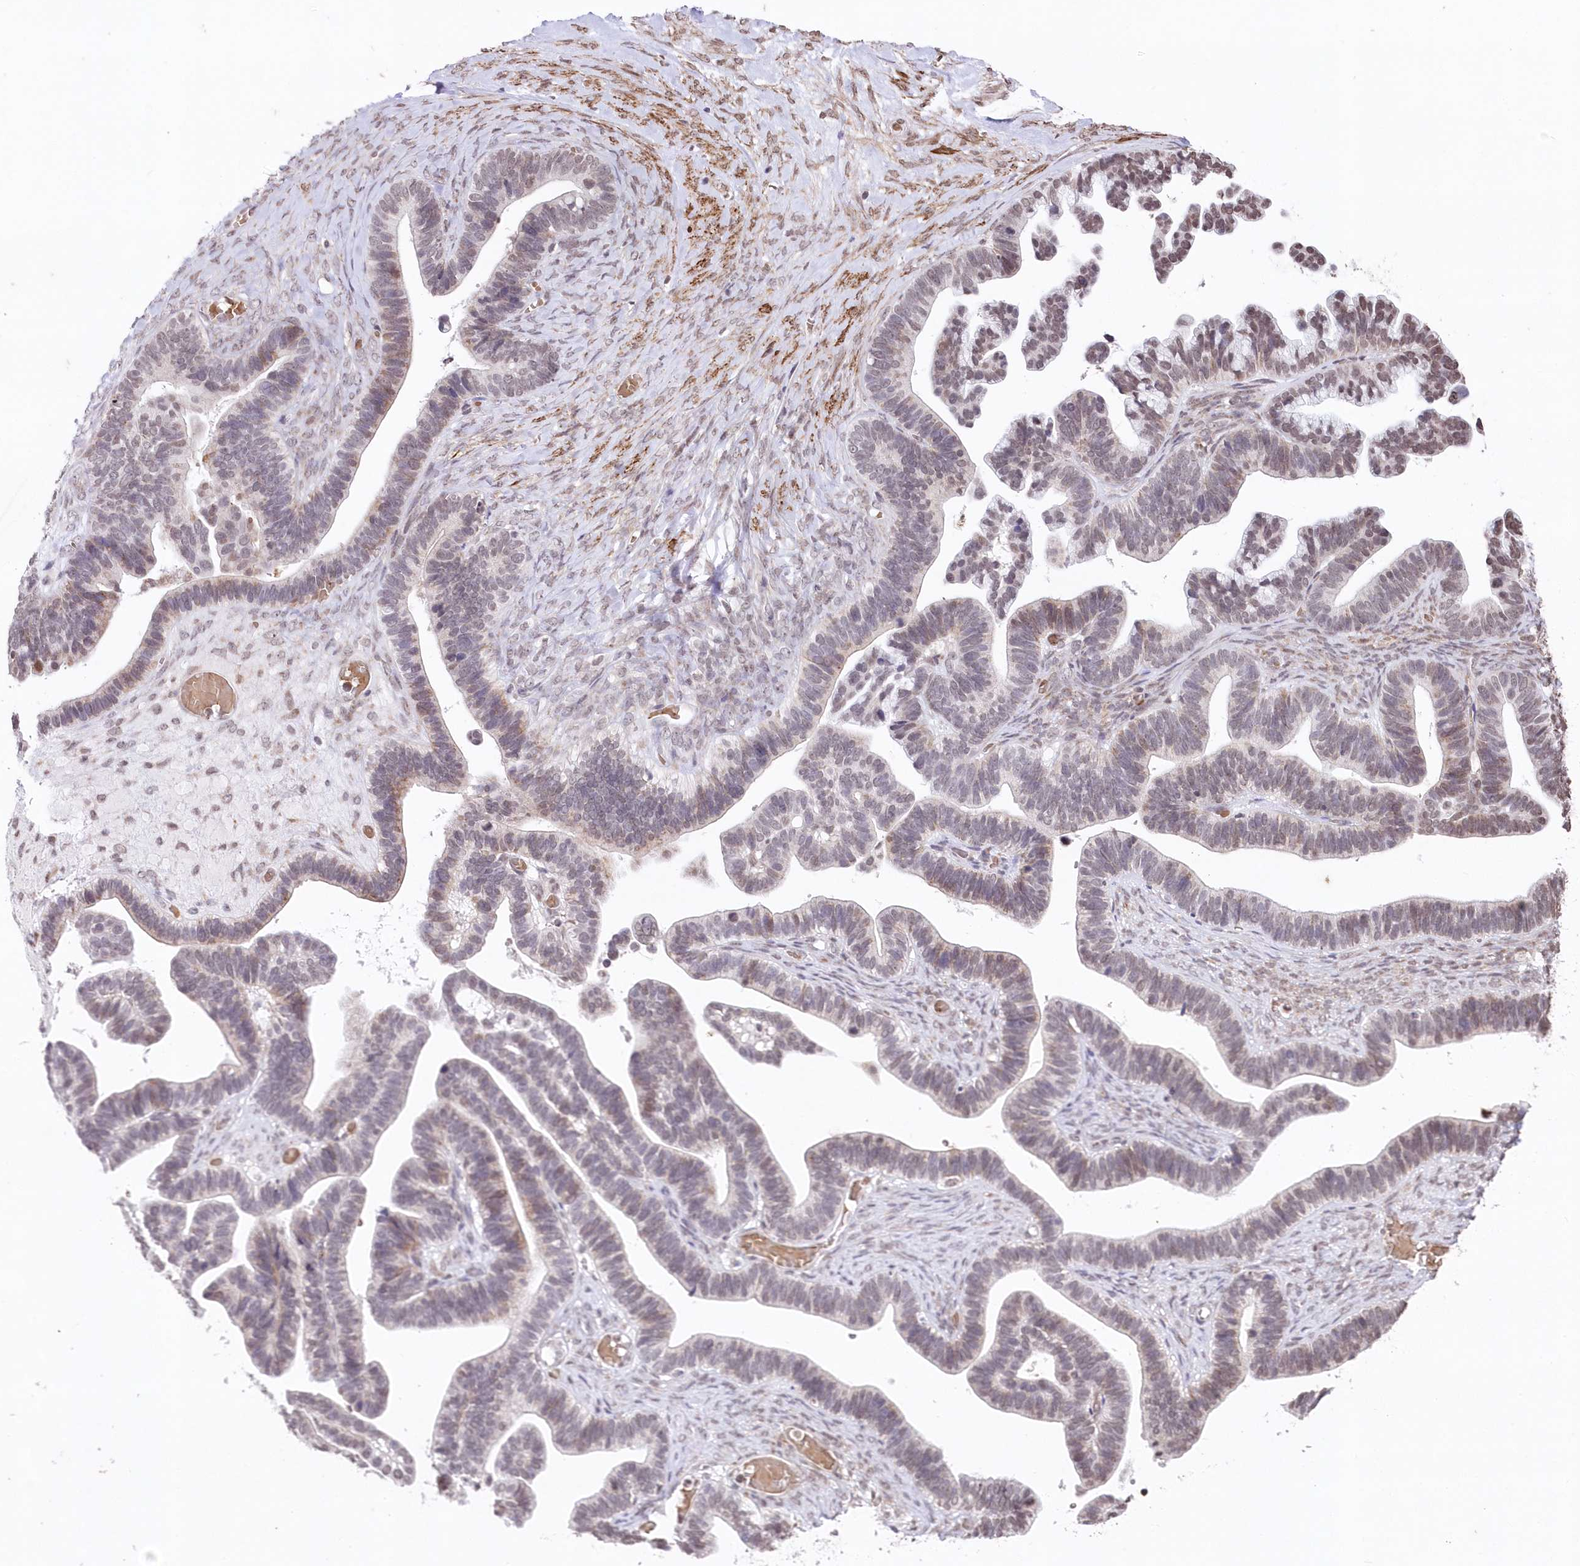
{"staining": {"intensity": "weak", "quantity": "<25%", "location": "cytoplasmic/membranous"}, "tissue": "ovarian cancer", "cell_type": "Tumor cells", "image_type": "cancer", "snomed": [{"axis": "morphology", "description": "Cystadenocarcinoma, serous, NOS"}, {"axis": "topography", "description": "Ovary"}], "caption": "A high-resolution micrograph shows immunohistochemistry (IHC) staining of serous cystadenocarcinoma (ovarian), which shows no significant positivity in tumor cells. (IHC, brightfield microscopy, high magnification).", "gene": "RBM27", "patient": {"sex": "female", "age": 56}}